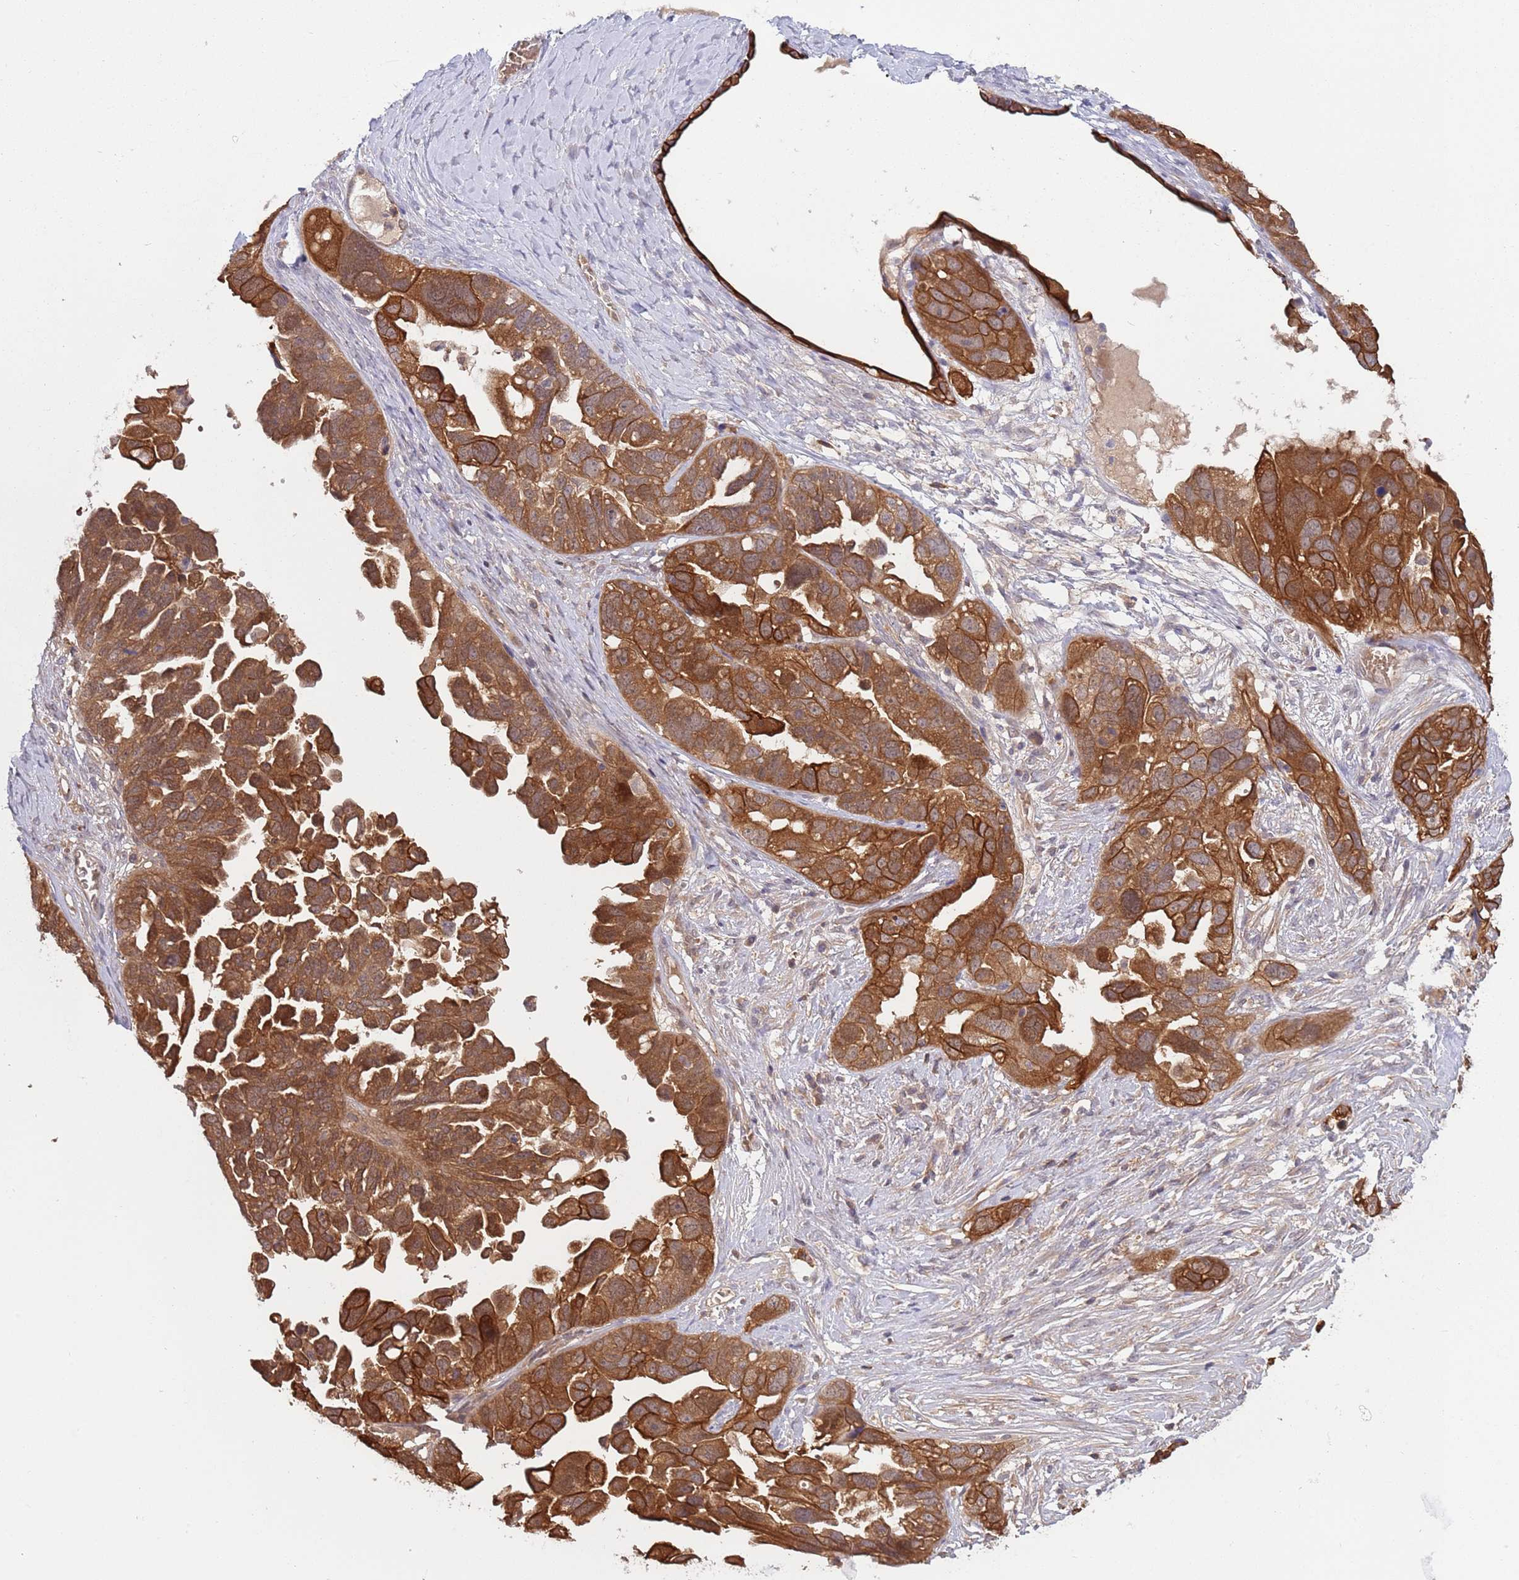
{"staining": {"intensity": "strong", "quantity": ">75%", "location": "cytoplasmic/membranous"}, "tissue": "ovarian cancer", "cell_type": "Tumor cells", "image_type": "cancer", "snomed": [{"axis": "morphology", "description": "Cystadenocarcinoma, serous, NOS"}, {"axis": "topography", "description": "Ovary"}], "caption": "A brown stain highlights strong cytoplasmic/membranous staining of a protein in human ovarian cancer (serous cystadenocarcinoma) tumor cells.", "gene": "GSDMD", "patient": {"sex": "female", "age": 79}}